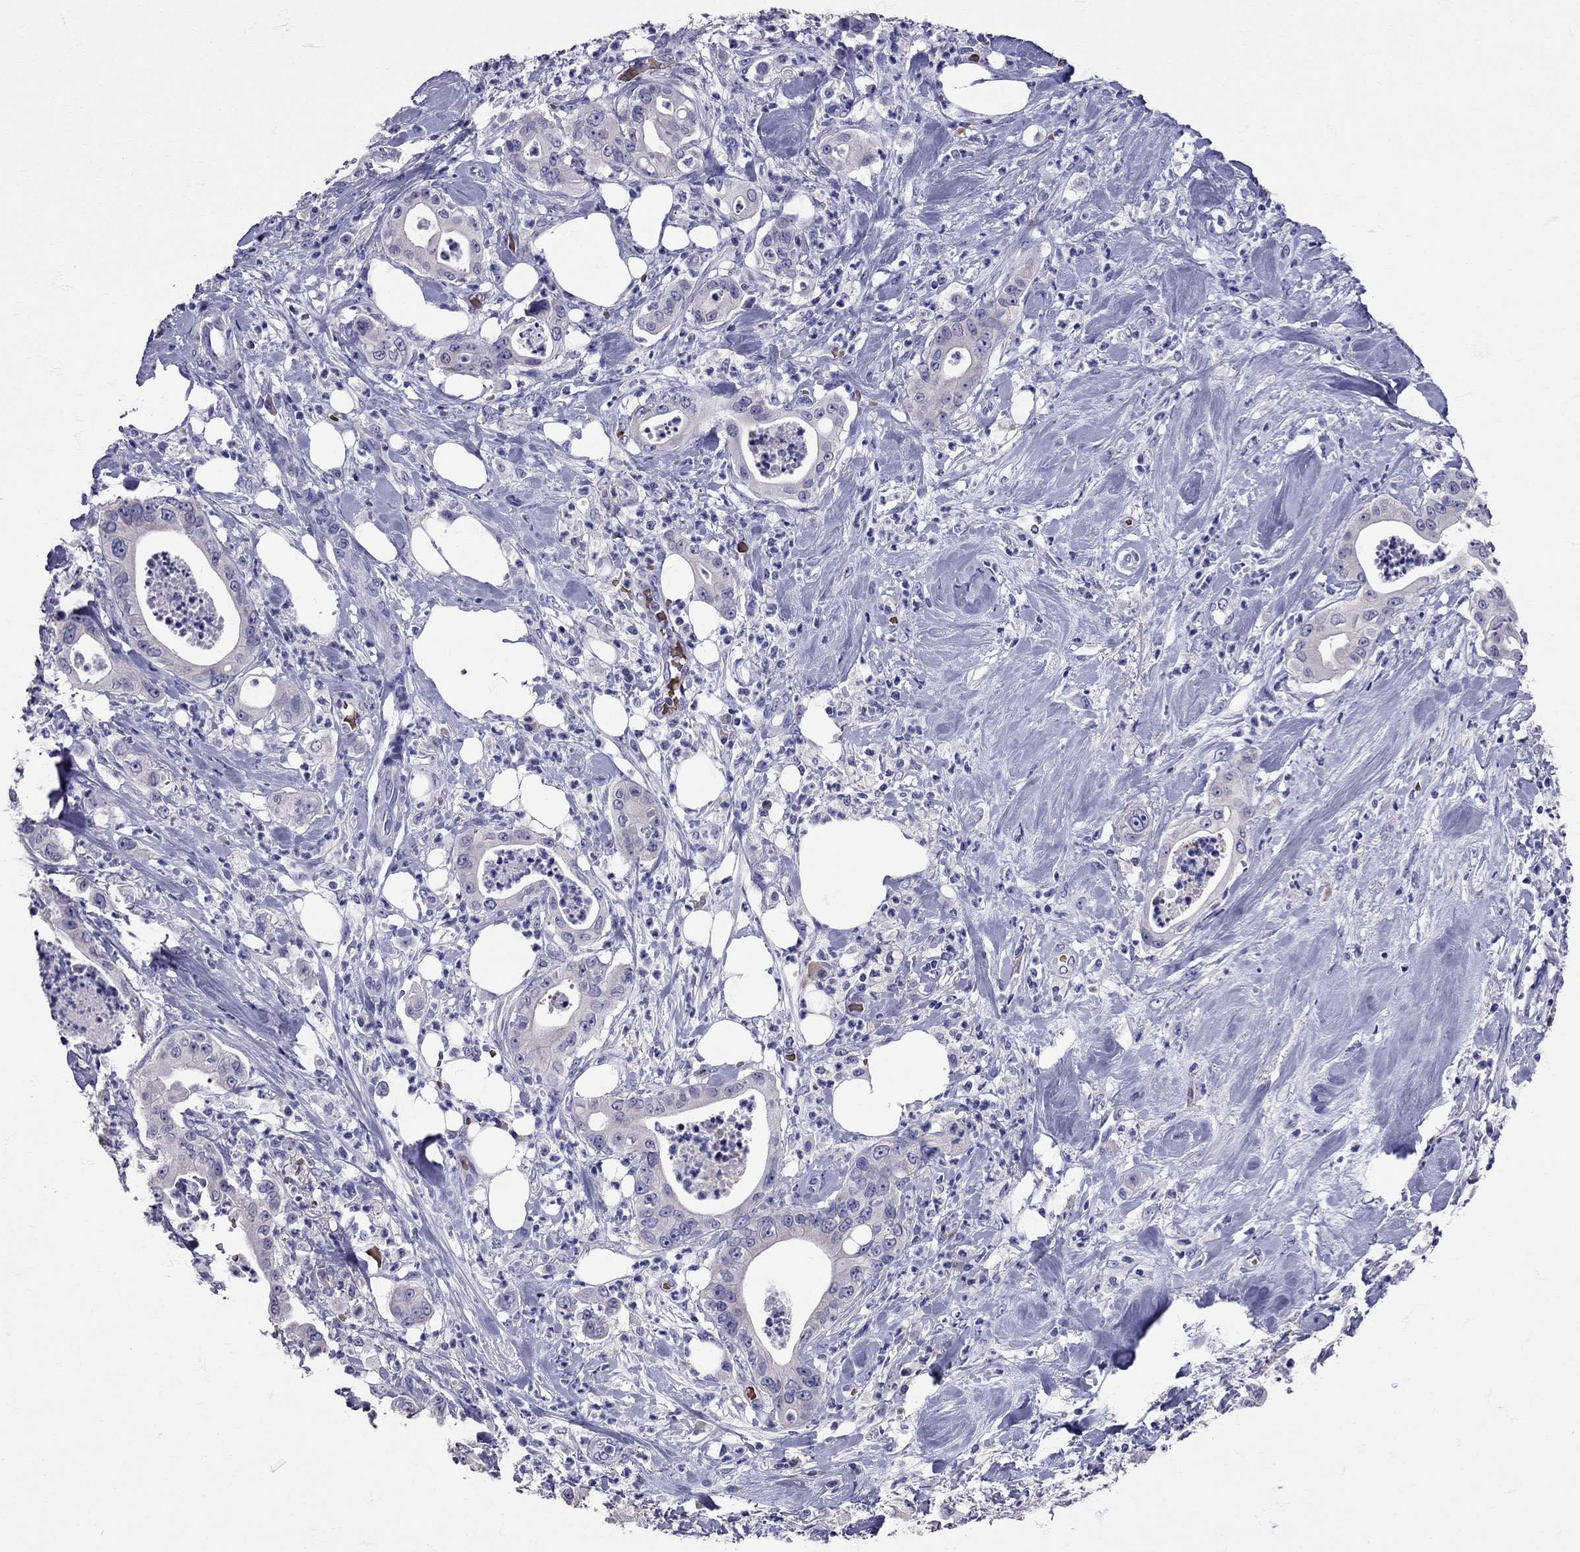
{"staining": {"intensity": "negative", "quantity": "none", "location": "none"}, "tissue": "pancreatic cancer", "cell_type": "Tumor cells", "image_type": "cancer", "snomed": [{"axis": "morphology", "description": "Adenocarcinoma, NOS"}, {"axis": "topography", "description": "Pancreas"}], "caption": "A photomicrograph of human pancreatic cancer is negative for staining in tumor cells.", "gene": "TBR1", "patient": {"sex": "male", "age": 71}}